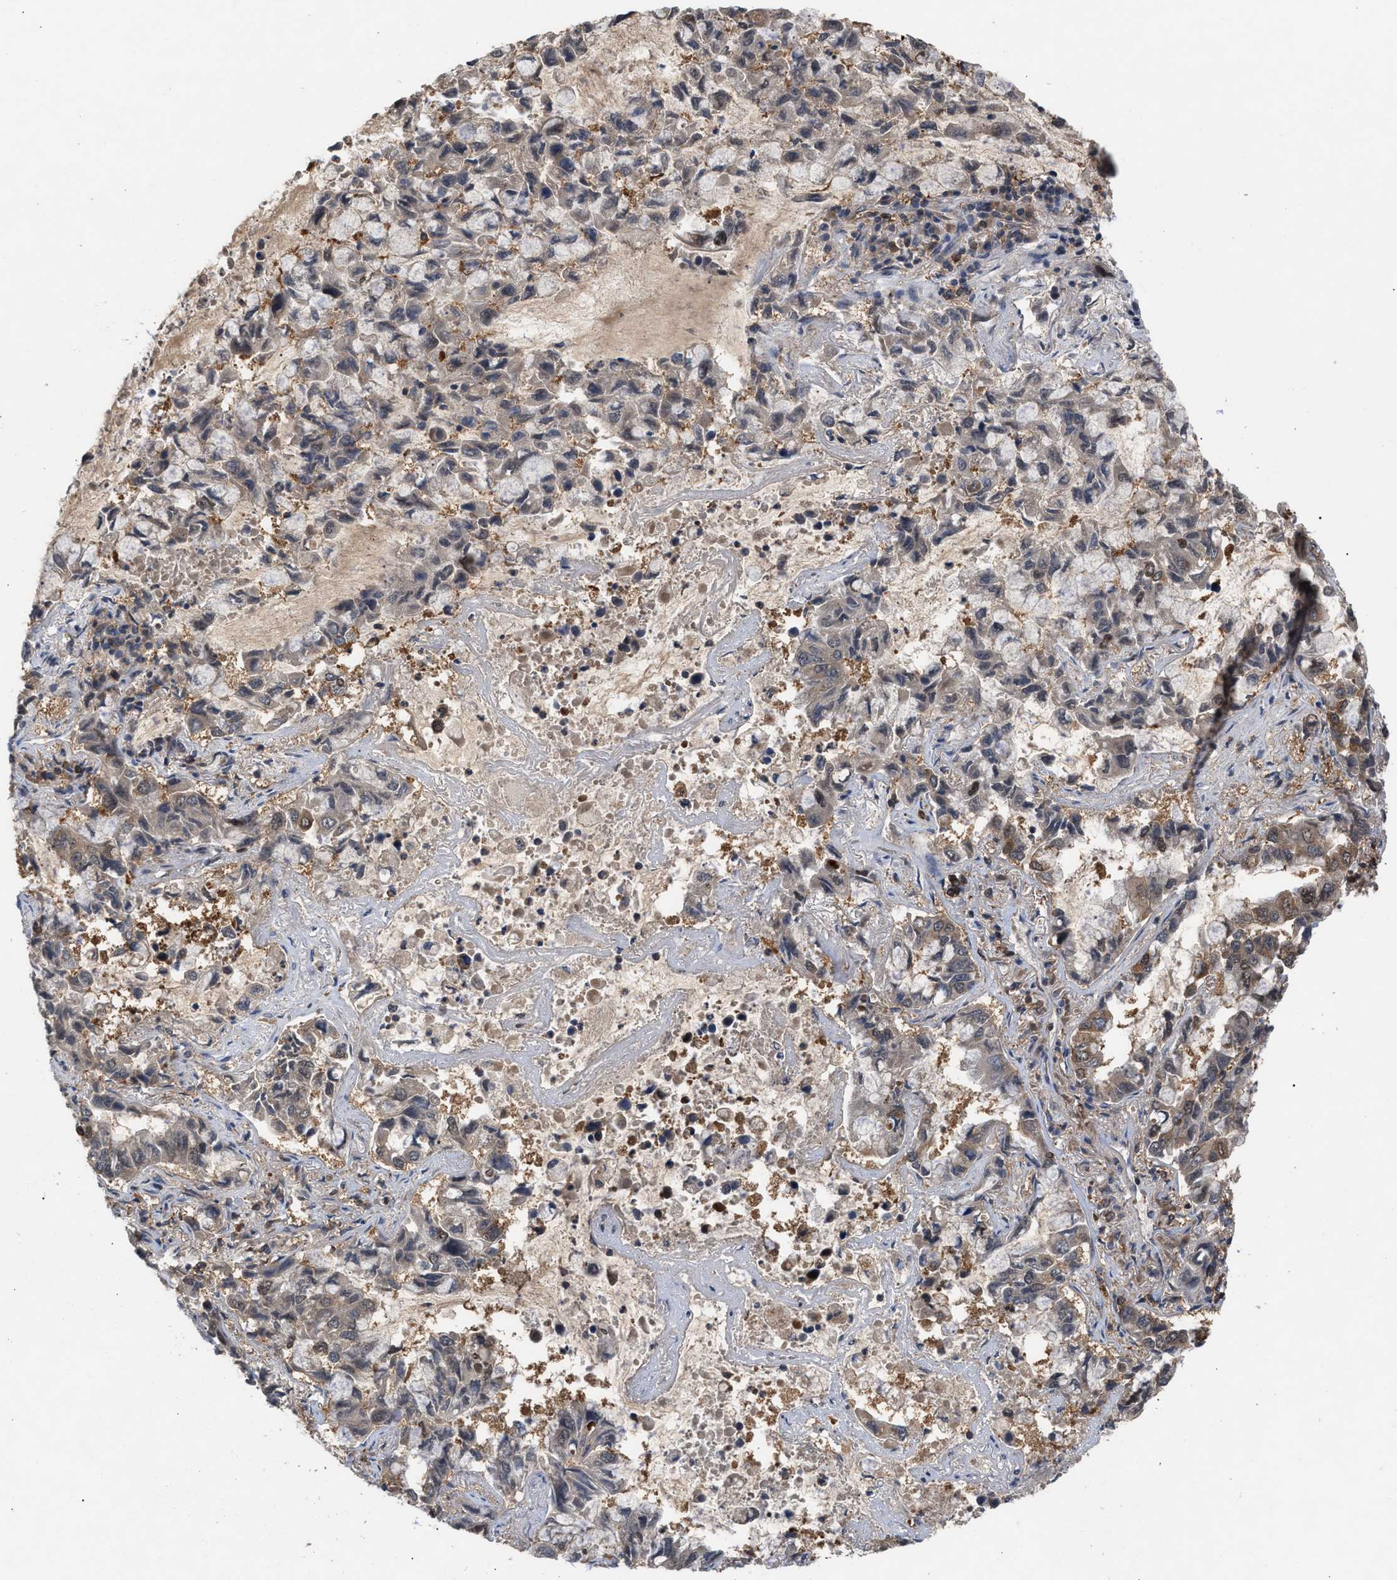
{"staining": {"intensity": "moderate", "quantity": ">75%", "location": "cytoplasmic/membranous"}, "tissue": "lung cancer", "cell_type": "Tumor cells", "image_type": "cancer", "snomed": [{"axis": "morphology", "description": "Adenocarcinoma, NOS"}, {"axis": "topography", "description": "Lung"}], "caption": "IHC photomicrograph of neoplastic tissue: human lung adenocarcinoma stained using immunohistochemistry shows medium levels of moderate protein expression localized specifically in the cytoplasmic/membranous of tumor cells, appearing as a cytoplasmic/membranous brown color.", "gene": "GLOD4", "patient": {"sex": "male", "age": 64}}